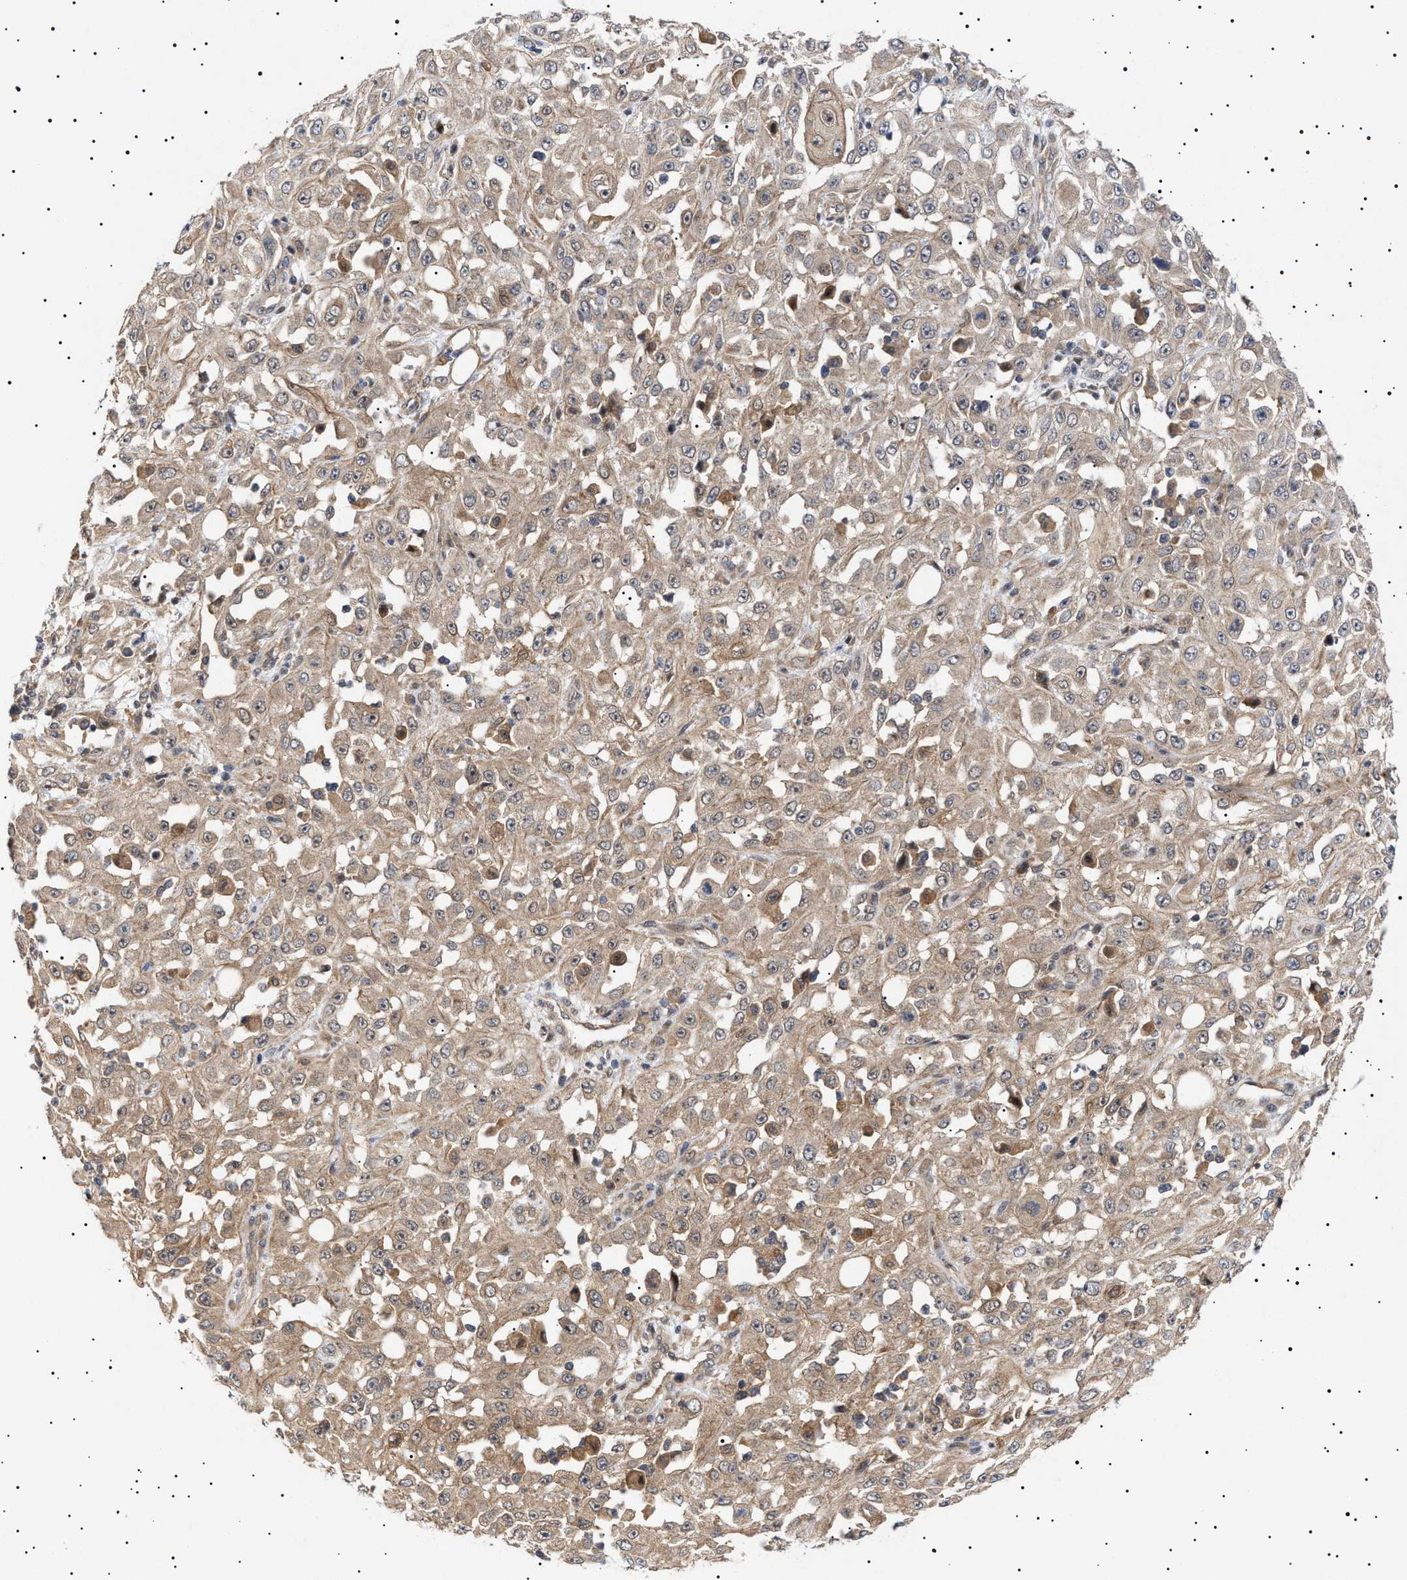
{"staining": {"intensity": "weak", "quantity": ">75%", "location": "cytoplasmic/membranous"}, "tissue": "skin cancer", "cell_type": "Tumor cells", "image_type": "cancer", "snomed": [{"axis": "morphology", "description": "Squamous cell carcinoma, NOS"}, {"axis": "morphology", "description": "Squamous cell carcinoma, metastatic, NOS"}, {"axis": "topography", "description": "Skin"}, {"axis": "topography", "description": "Lymph node"}], "caption": "The histopathology image reveals immunohistochemical staining of skin cancer (squamous cell carcinoma). There is weak cytoplasmic/membranous positivity is identified in approximately >75% of tumor cells.", "gene": "NPLOC4", "patient": {"sex": "male", "age": 75}}